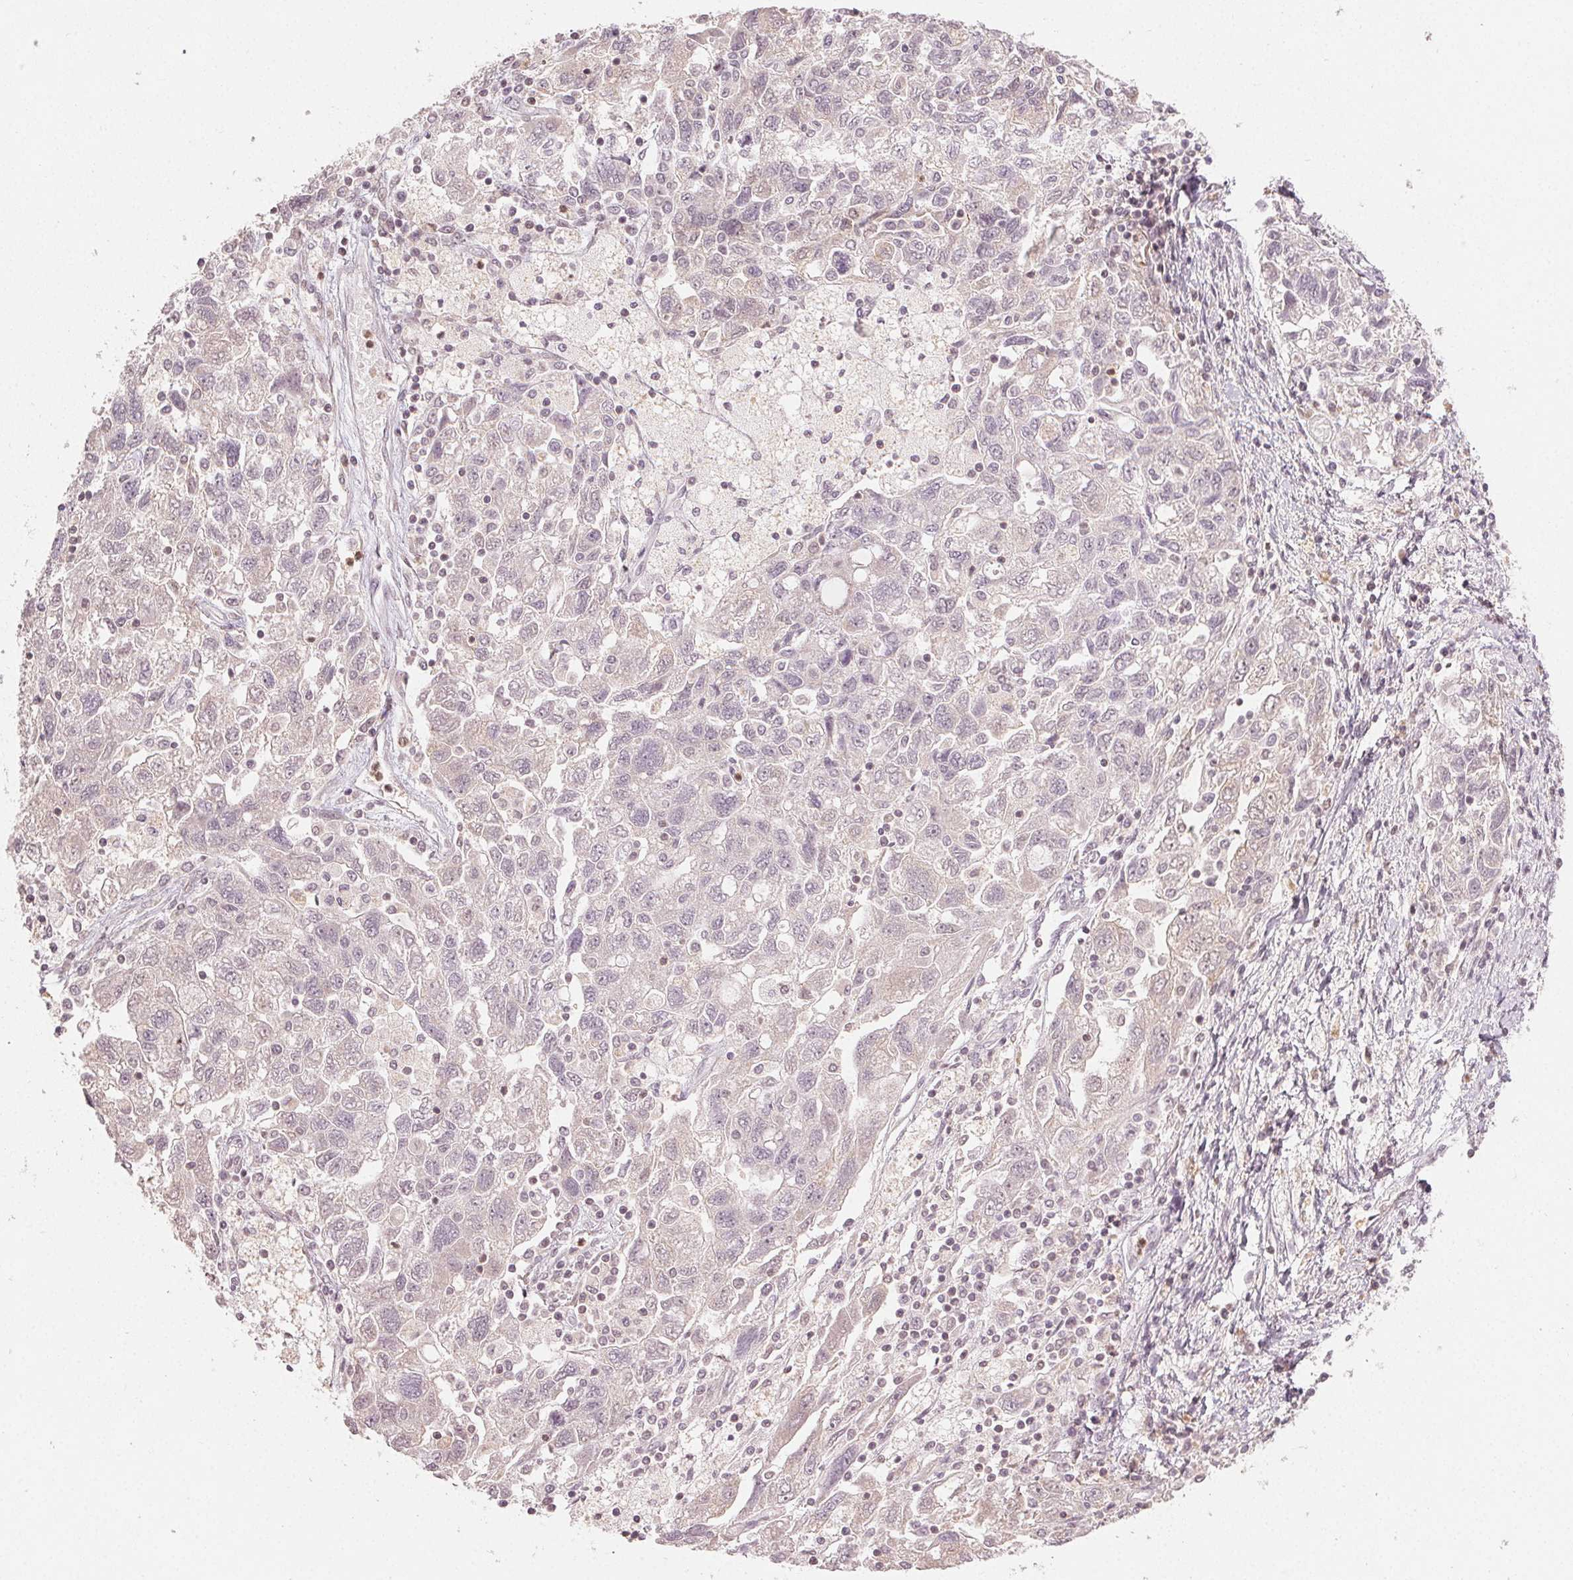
{"staining": {"intensity": "negative", "quantity": "none", "location": "none"}, "tissue": "ovarian cancer", "cell_type": "Tumor cells", "image_type": "cancer", "snomed": [{"axis": "morphology", "description": "Carcinoma, NOS"}, {"axis": "morphology", "description": "Cystadenocarcinoma, serous, NOS"}, {"axis": "topography", "description": "Ovary"}], "caption": "Immunohistochemistry photomicrograph of human ovarian cancer (carcinoma) stained for a protein (brown), which shows no staining in tumor cells.", "gene": "MAPK14", "patient": {"sex": "female", "age": 69}}